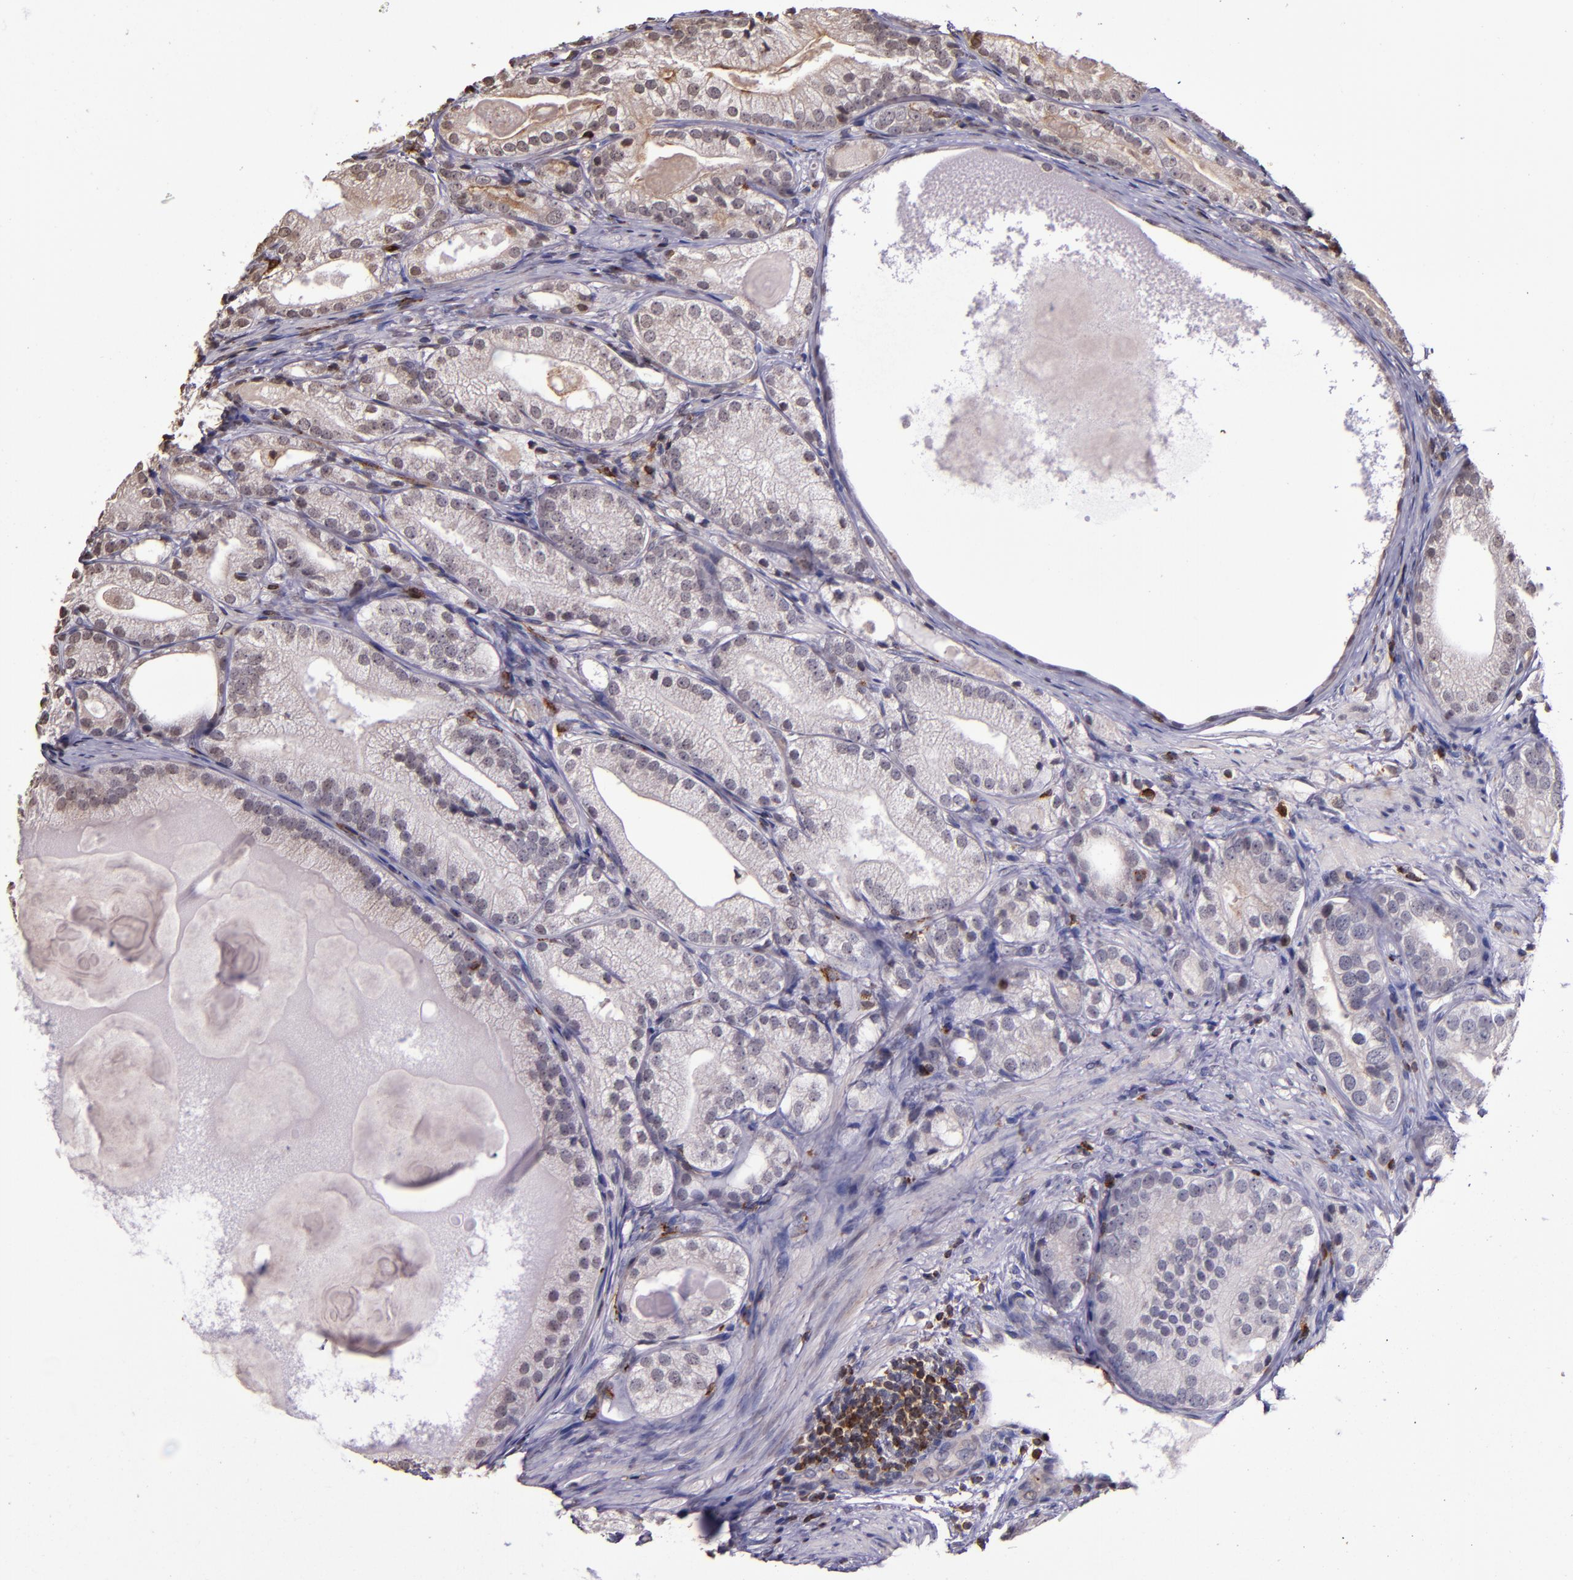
{"staining": {"intensity": "negative", "quantity": "none", "location": "none"}, "tissue": "prostate cancer", "cell_type": "Tumor cells", "image_type": "cancer", "snomed": [{"axis": "morphology", "description": "Adenocarcinoma, Low grade"}, {"axis": "topography", "description": "Prostate"}], "caption": "The IHC photomicrograph has no significant staining in tumor cells of low-grade adenocarcinoma (prostate) tissue.", "gene": "SLC2A3", "patient": {"sex": "male", "age": 69}}